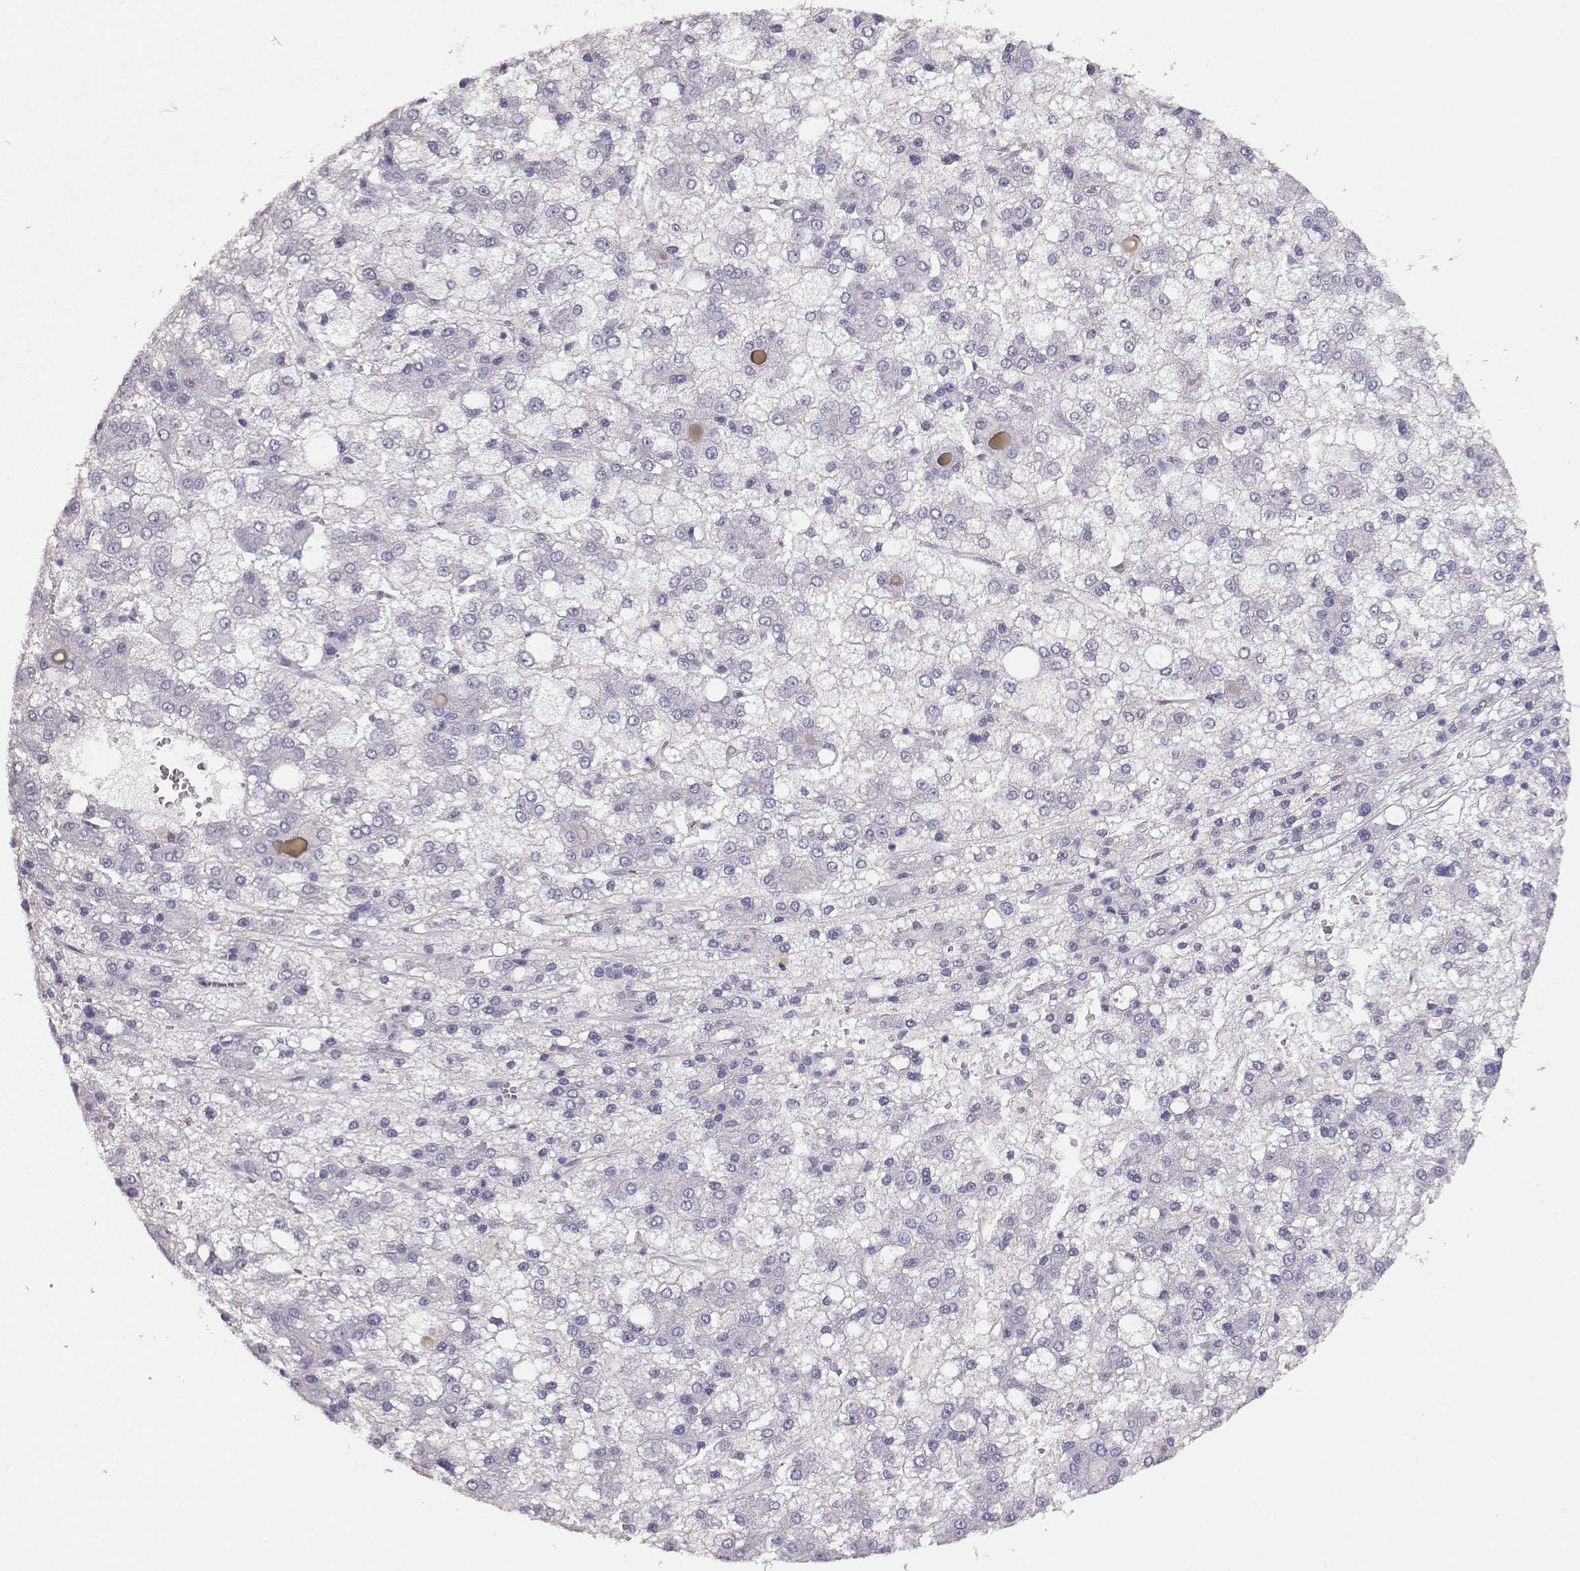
{"staining": {"intensity": "negative", "quantity": "none", "location": "none"}, "tissue": "liver cancer", "cell_type": "Tumor cells", "image_type": "cancer", "snomed": [{"axis": "morphology", "description": "Carcinoma, Hepatocellular, NOS"}, {"axis": "topography", "description": "Liver"}], "caption": "Protein analysis of liver cancer (hepatocellular carcinoma) reveals no significant positivity in tumor cells.", "gene": "NDRG4", "patient": {"sex": "male", "age": 73}}